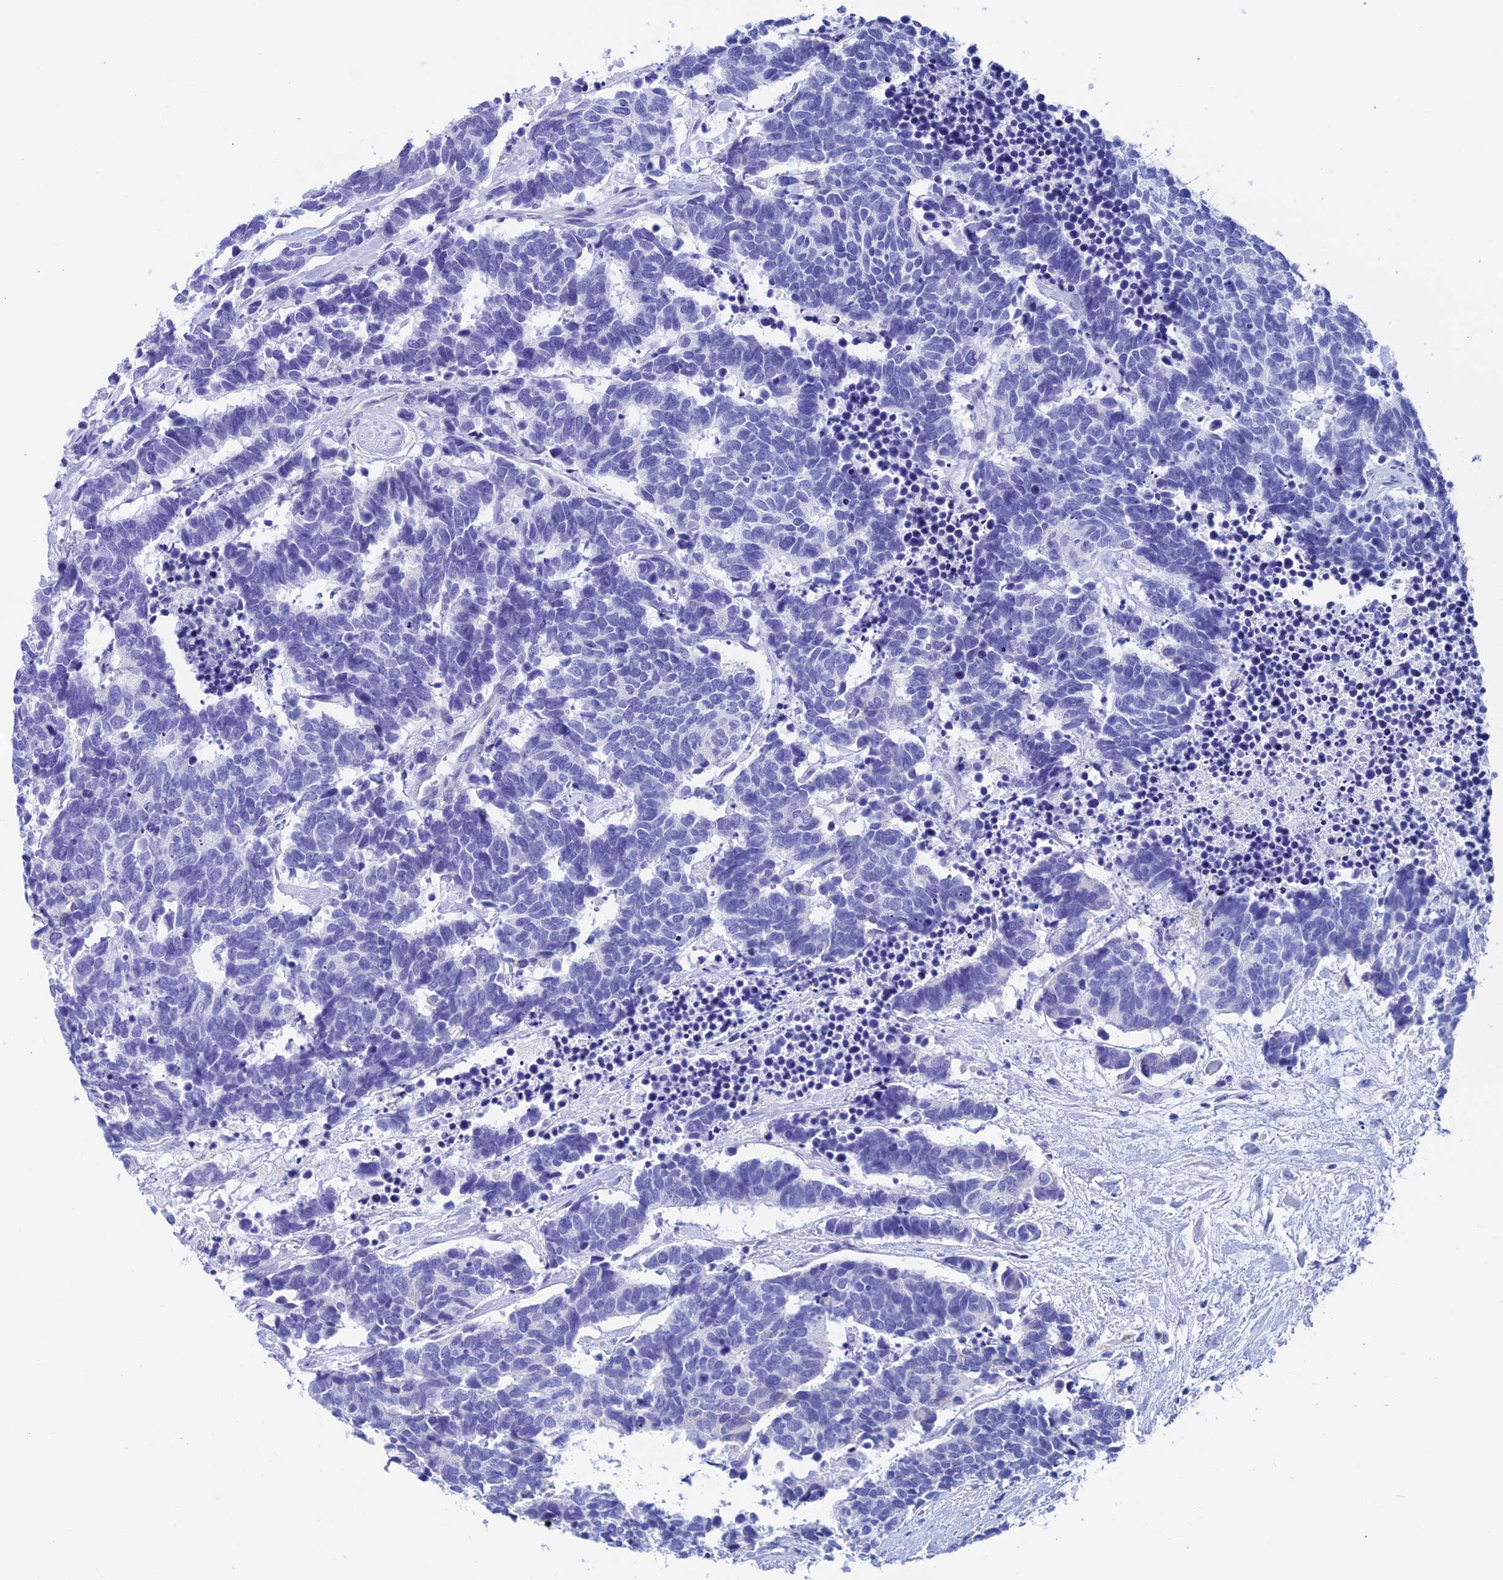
{"staining": {"intensity": "negative", "quantity": "none", "location": "none"}, "tissue": "carcinoid", "cell_type": "Tumor cells", "image_type": "cancer", "snomed": [{"axis": "morphology", "description": "Carcinoma, NOS"}, {"axis": "morphology", "description": "Carcinoid, malignant, NOS"}, {"axis": "topography", "description": "Urinary bladder"}], "caption": "DAB (3,3'-diaminobenzidine) immunohistochemical staining of human carcinoid displays no significant positivity in tumor cells.", "gene": "NXPE4", "patient": {"sex": "male", "age": 57}}